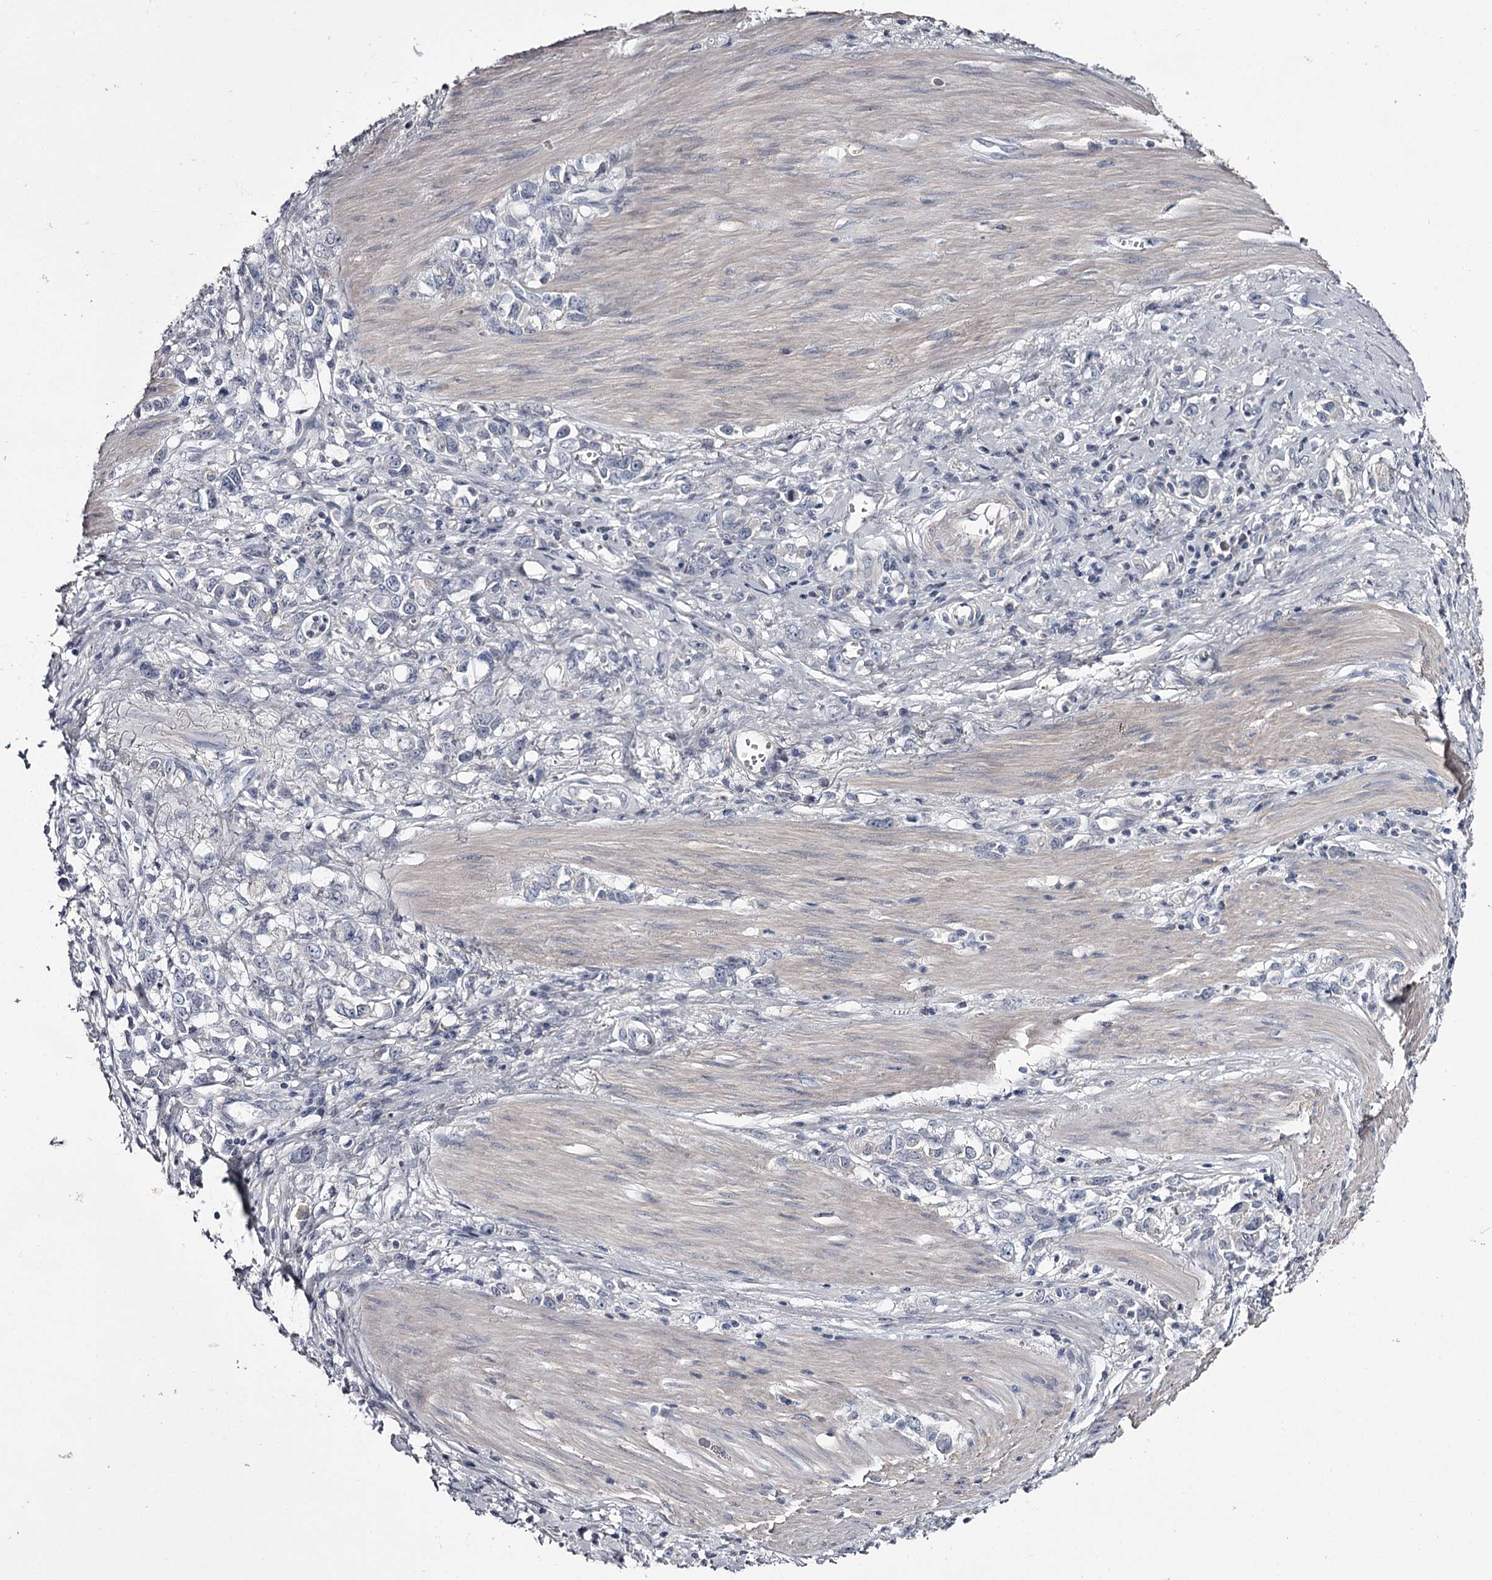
{"staining": {"intensity": "negative", "quantity": "none", "location": "none"}, "tissue": "stomach cancer", "cell_type": "Tumor cells", "image_type": "cancer", "snomed": [{"axis": "morphology", "description": "Adenocarcinoma, NOS"}, {"axis": "topography", "description": "Stomach"}], "caption": "Micrograph shows no significant protein staining in tumor cells of stomach cancer (adenocarcinoma).", "gene": "FDXACB1", "patient": {"sex": "female", "age": 76}}